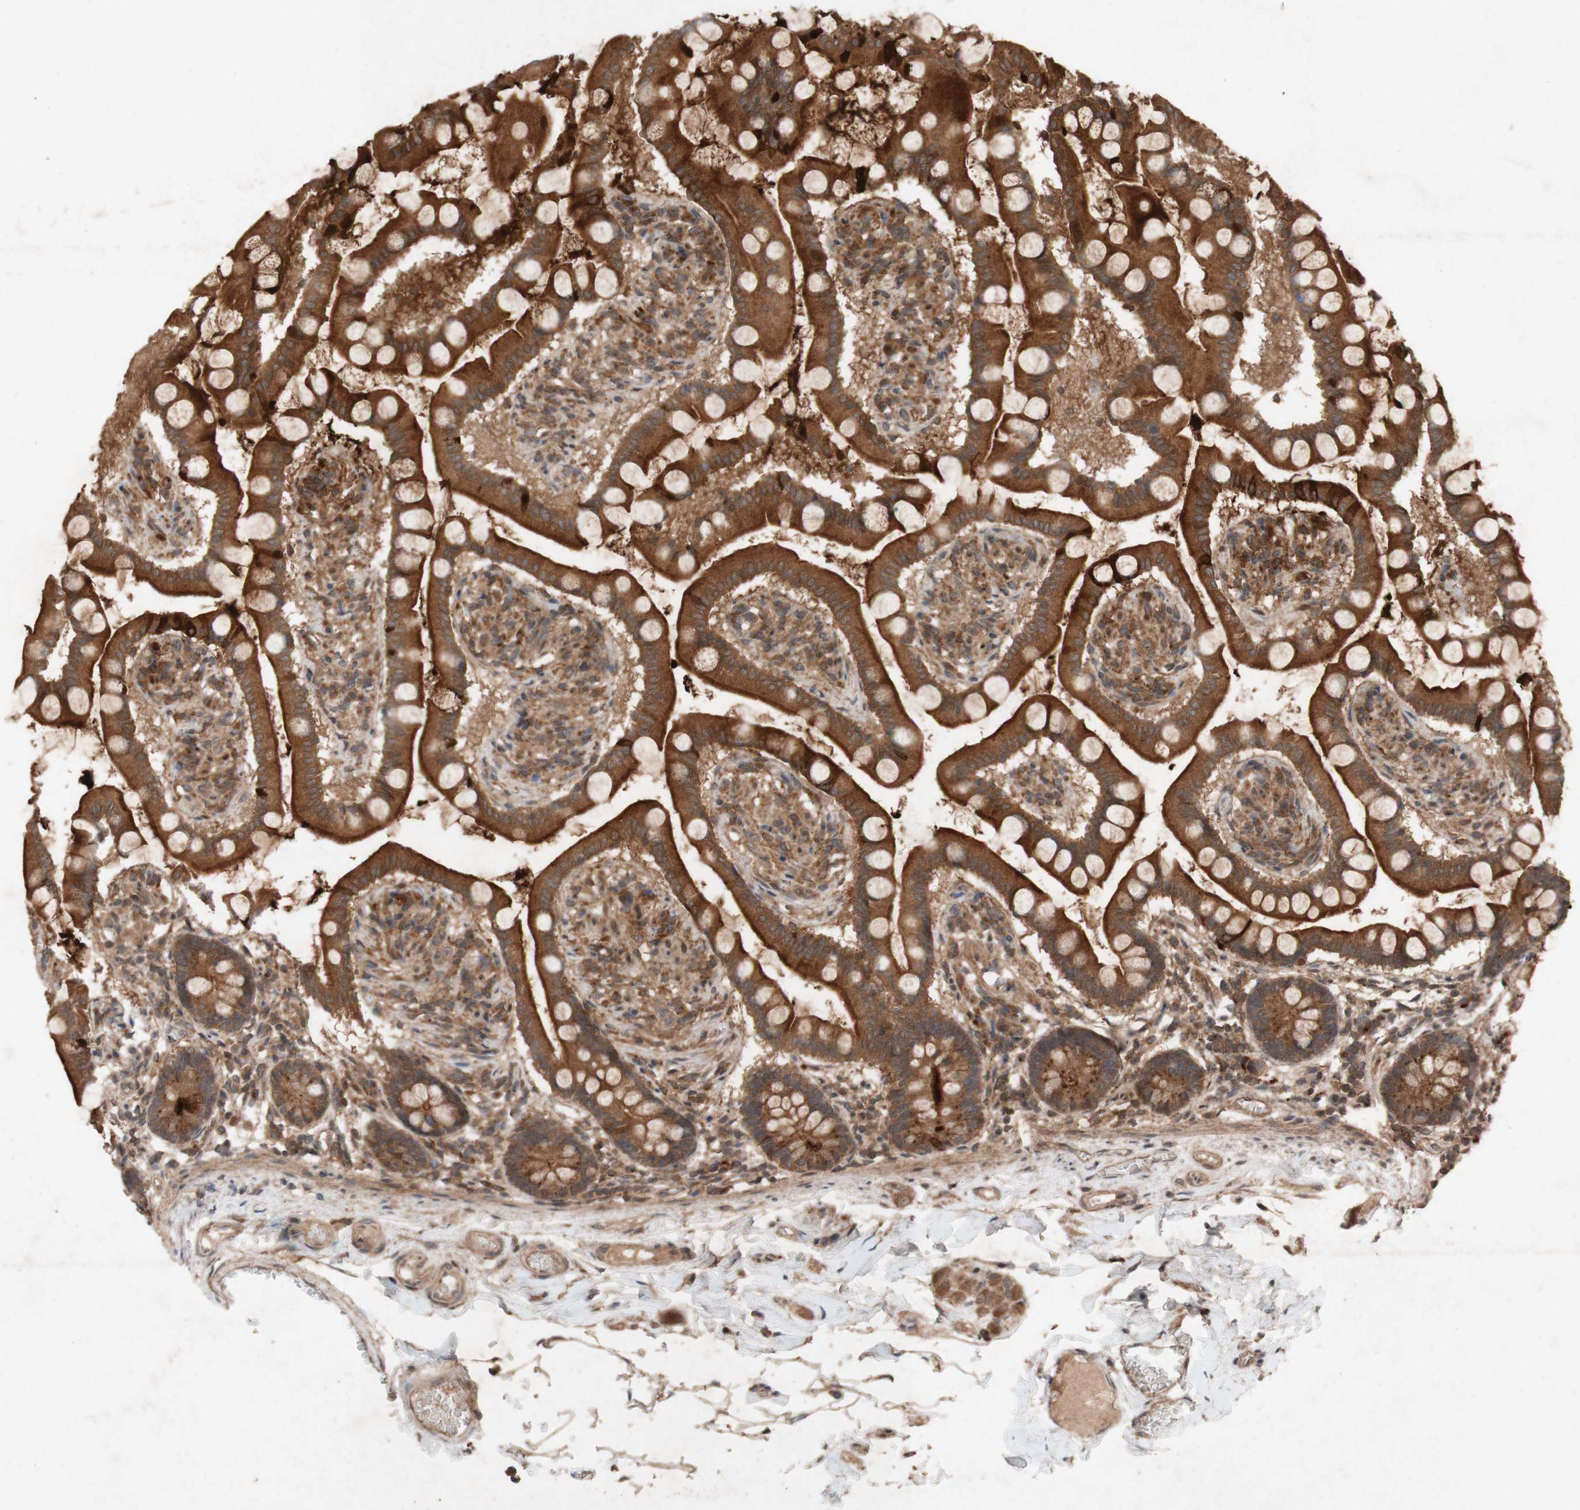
{"staining": {"intensity": "strong", "quantity": ">75%", "location": "cytoplasmic/membranous"}, "tissue": "small intestine", "cell_type": "Glandular cells", "image_type": "normal", "snomed": [{"axis": "morphology", "description": "Normal tissue, NOS"}, {"axis": "topography", "description": "Small intestine"}], "caption": "Human small intestine stained with a brown dye shows strong cytoplasmic/membranous positive positivity in about >75% of glandular cells.", "gene": "ATP6V1F", "patient": {"sex": "male", "age": 41}}